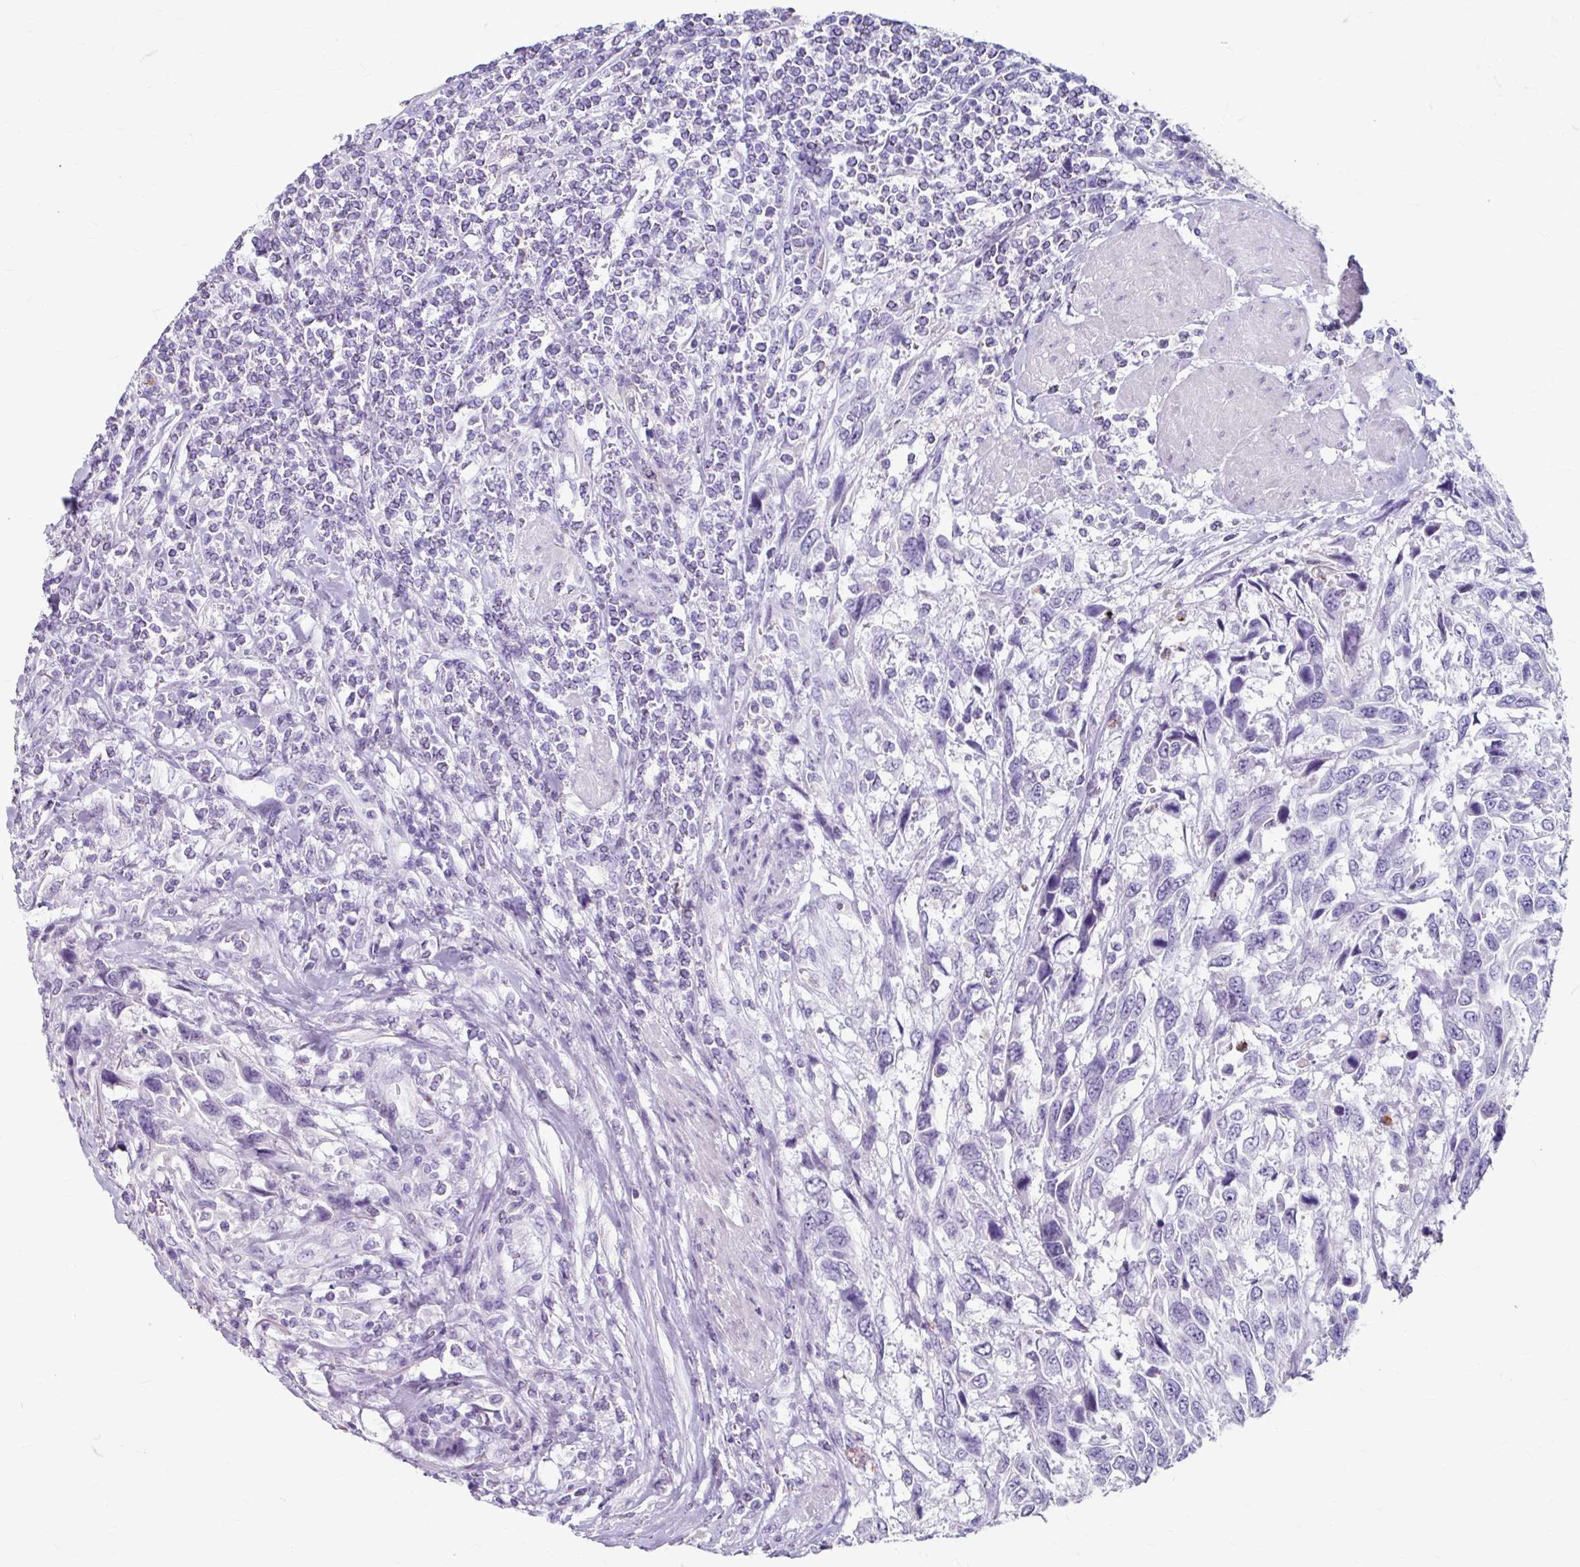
{"staining": {"intensity": "negative", "quantity": "none", "location": "none"}, "tissue": "urothelial cancer", "cell_type": "Tumor cells", "image_type": "cancer", "snomed": [{"axis": "morphology", "description": "Urothelial carcinoma, High grade"}, {"axis": "topography", "description": "Urinary bladder"}], "caption": "This is an IHC photomicrograph of human urothelial carcinoma (high-grade). There is no staining in tumor cells.", "gene": "ANKRD1", "patient": {"sex": "female", "age": 70}}